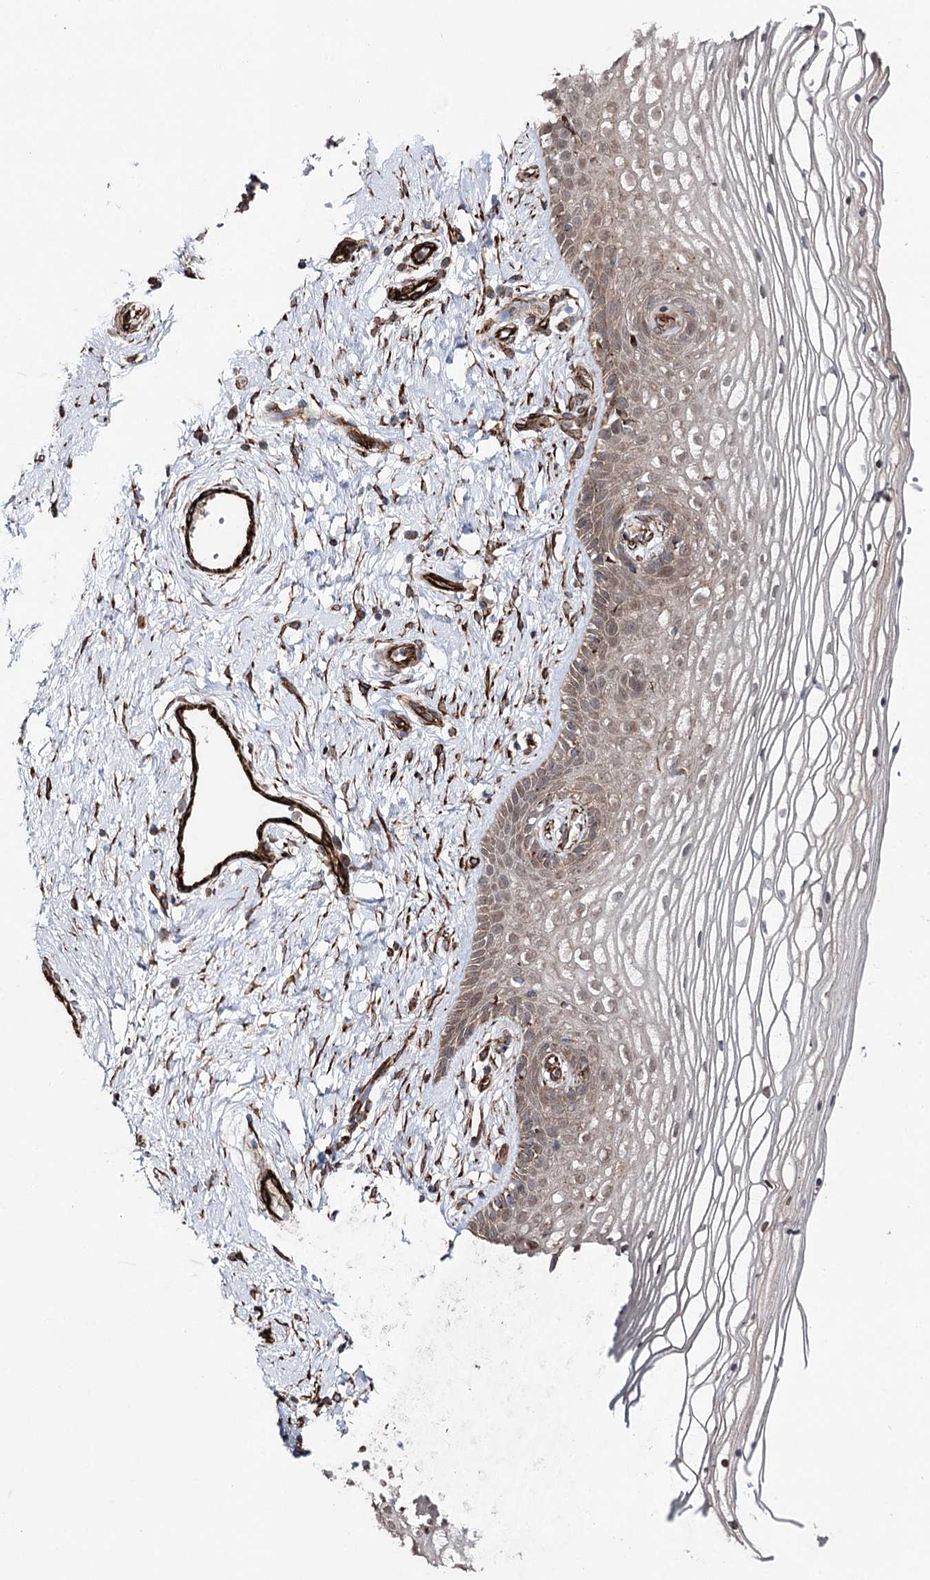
{"staining": {"intensity": "moderate", "quantity": ">75%", "location": "cytoplasmic/membranous,nuclear"}, "tissue": "vagina", "cell_type": "Squamous epithelial cells", "image_type": "normal", "snomed": [{"axis": "morphology", "description": "Normal tissue, NOS"}, {"axis": "topography", "description": "Vagina"}], "caption": "High-magnification brightfield microscopy of benign vagina stained with DAB (3,3'-diaminobenzidine) (brown) and counterstained with hematoxylin (blue). squamous epithelial cells exhibit moderate cytoplasmic/membranous,nuclear staining is seen in approximately>75% of cells. Nuclei are stained in blue.", "gene": "MIB1", "patient": {"sex": "female", "age": 46}}